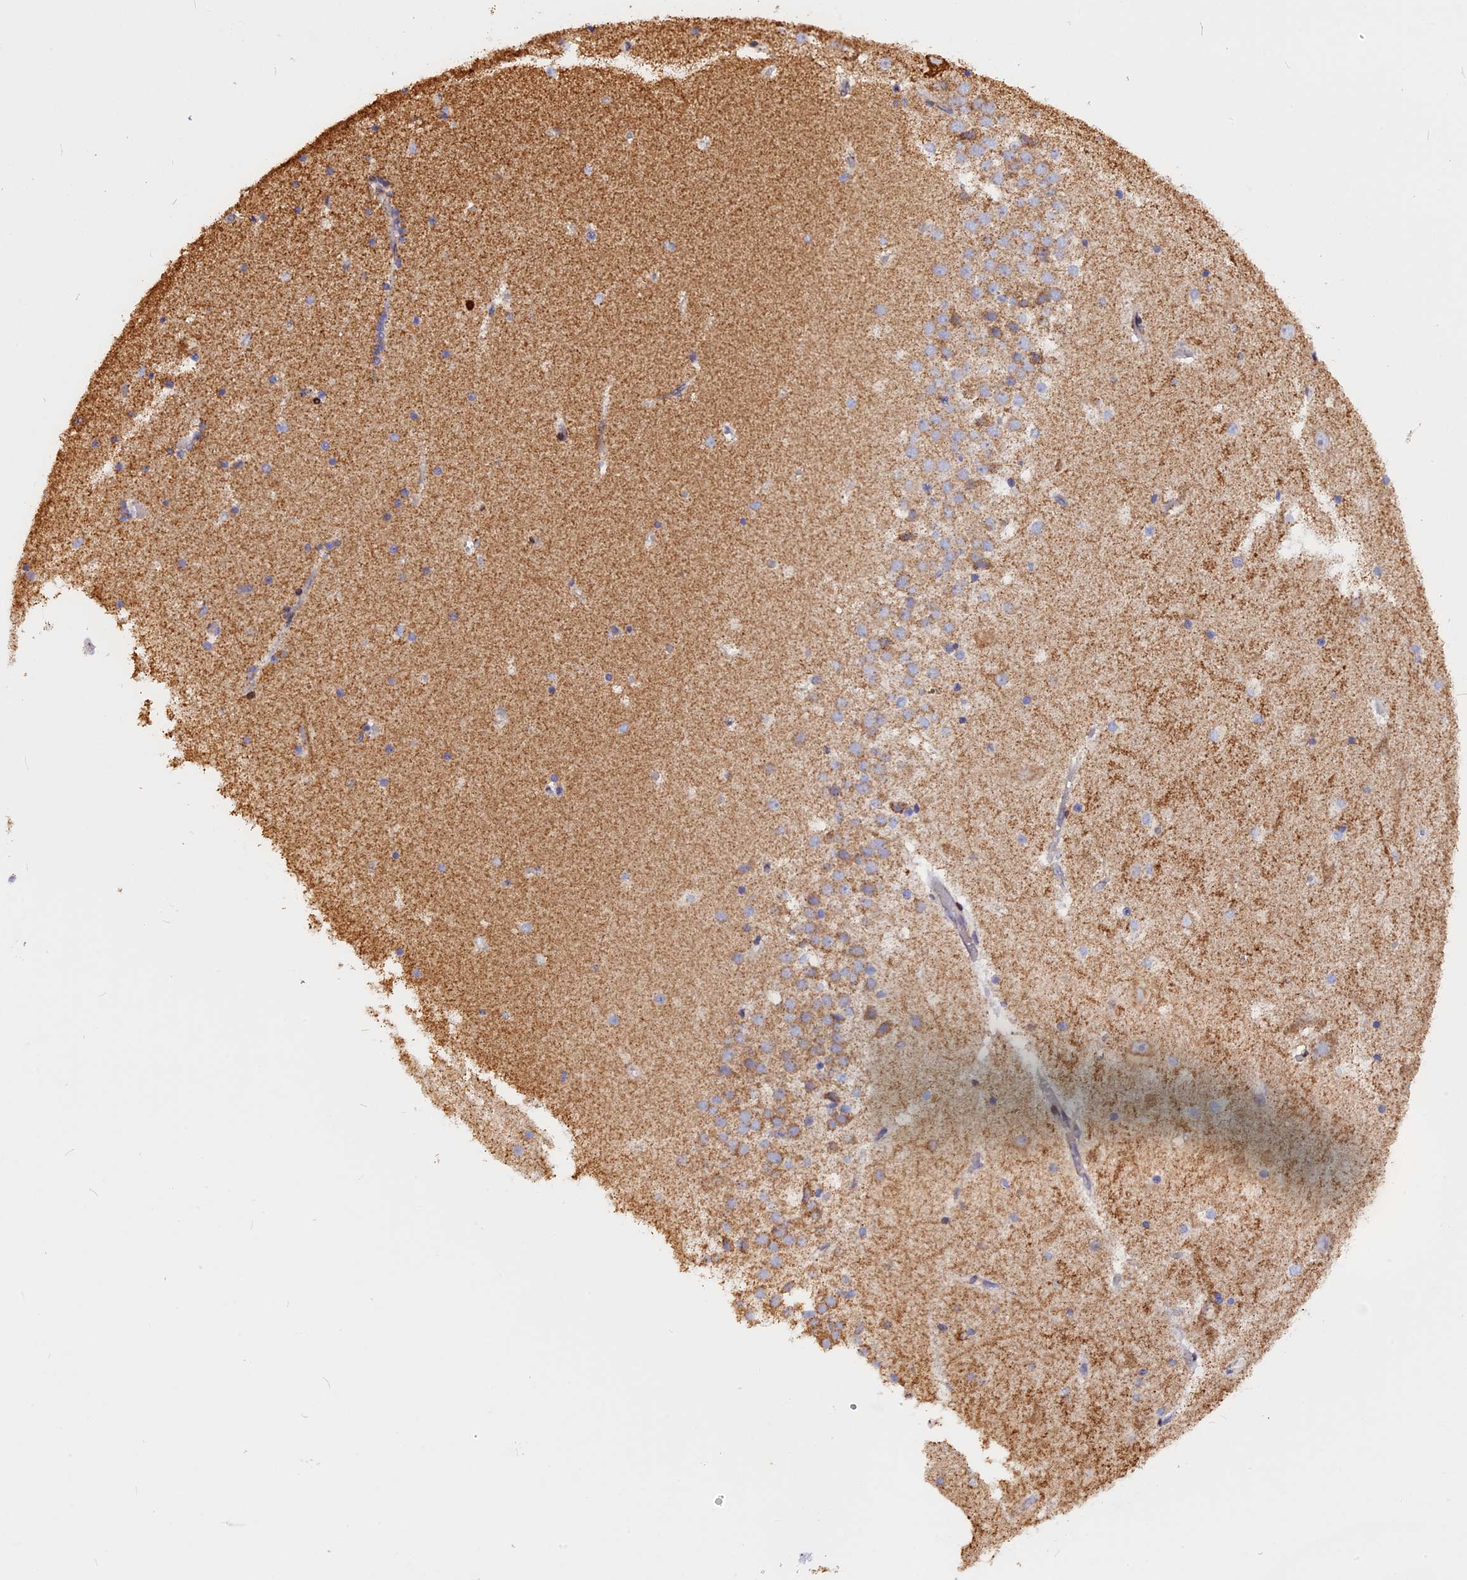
{"staining": {"intensity": "negative", "quantity": "none", "location": "none"}, "tissue": "hippocampus", "cell_type": "Glial cells", "image_type": "normal", "snomed": [{"axis": "morphology", "description": "Normal tissue, NOS"}, {"axis": "topography", "description": "Hippocampus"}], "caption": "Protein analysis of benign hippocampus reveals no significant positivity in glial cells.", "gene": "FAM174C", "patient": {"sex": "female", "age": 52}}